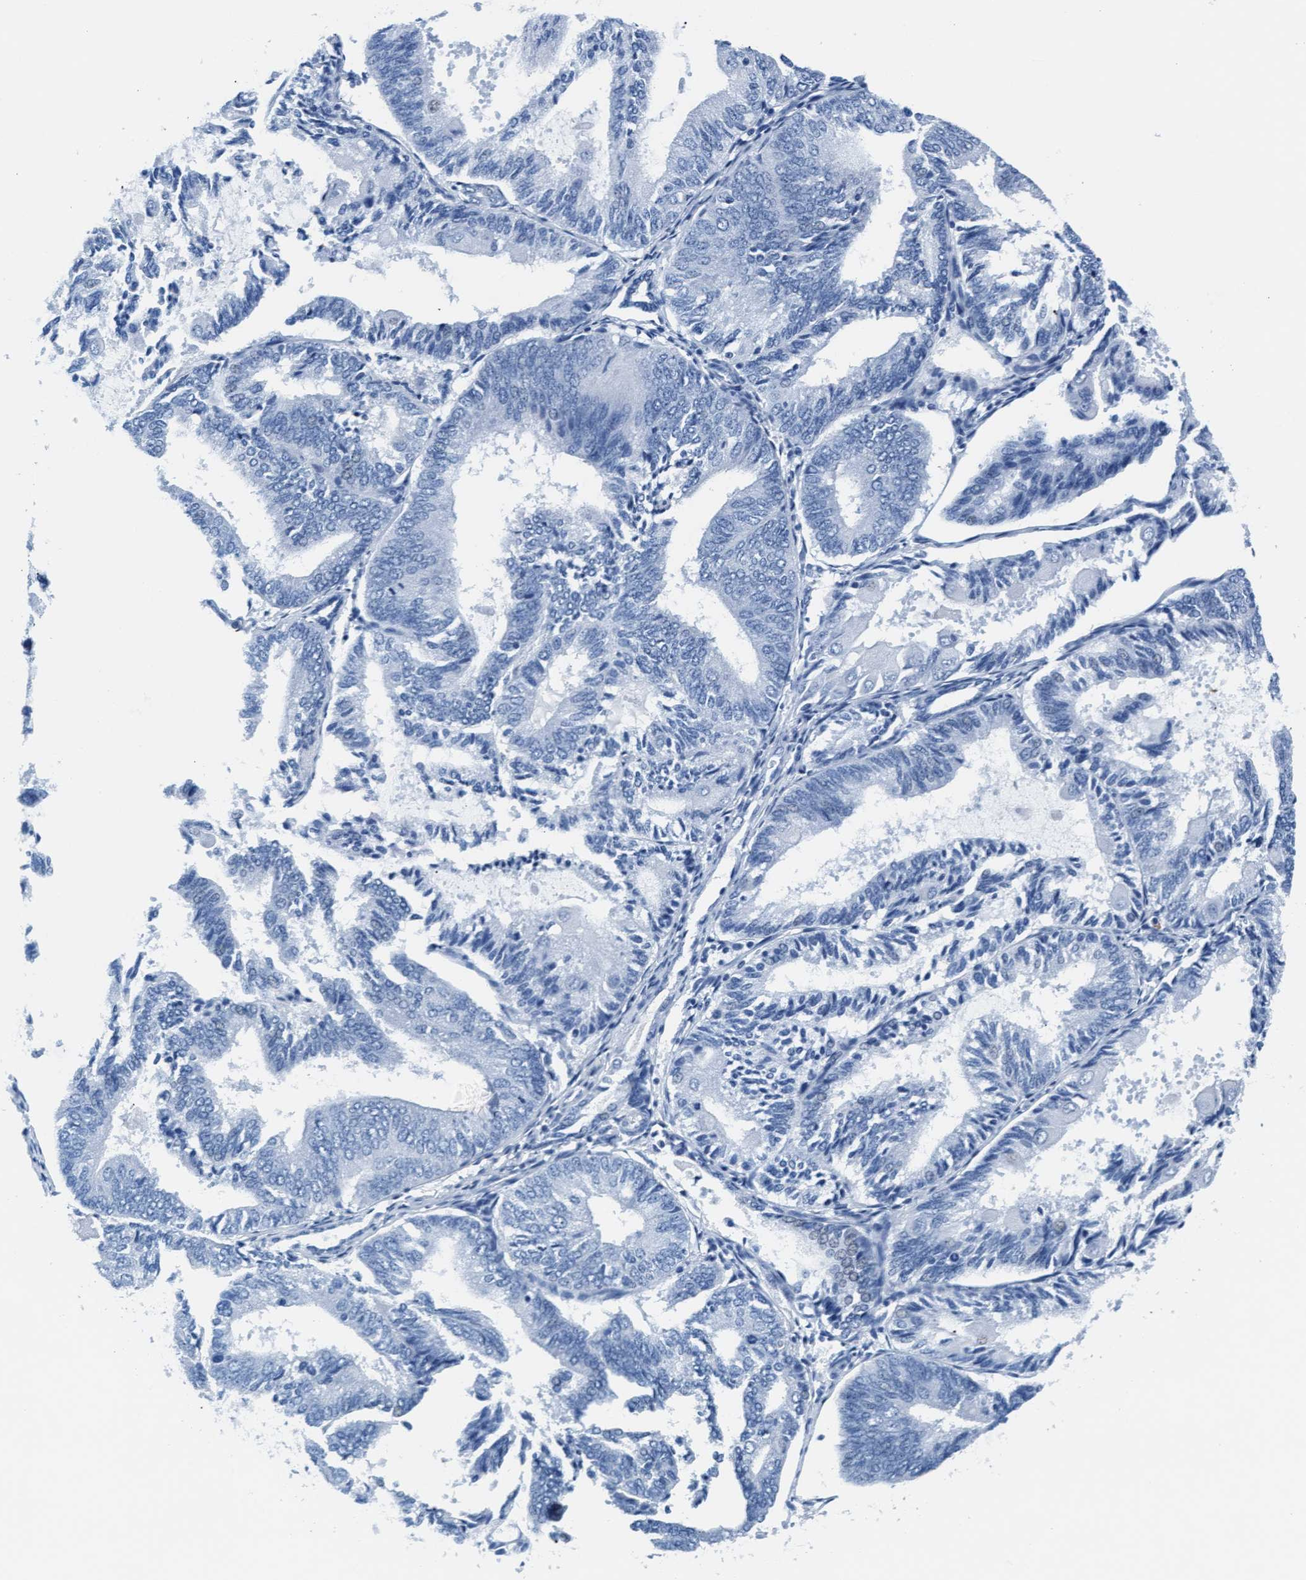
{"staining": {"intensity": "negative", "quantity": "none", "location": "none"}, "tissue": "endometrial cancer", "cell_type": "Tumor cells", "image_type": "cancer", "snomed": [{"axis": "morphology", "description": "Adenocarcinoma, NOS"}, {"axis": "topography", "description": "Endometrium"}], "caption": "There is no significant positivity in tumor cells of endometrial adenocarcinoma.", "gene": "MMP8", "patient": {"sex": "female", "age": 81}}